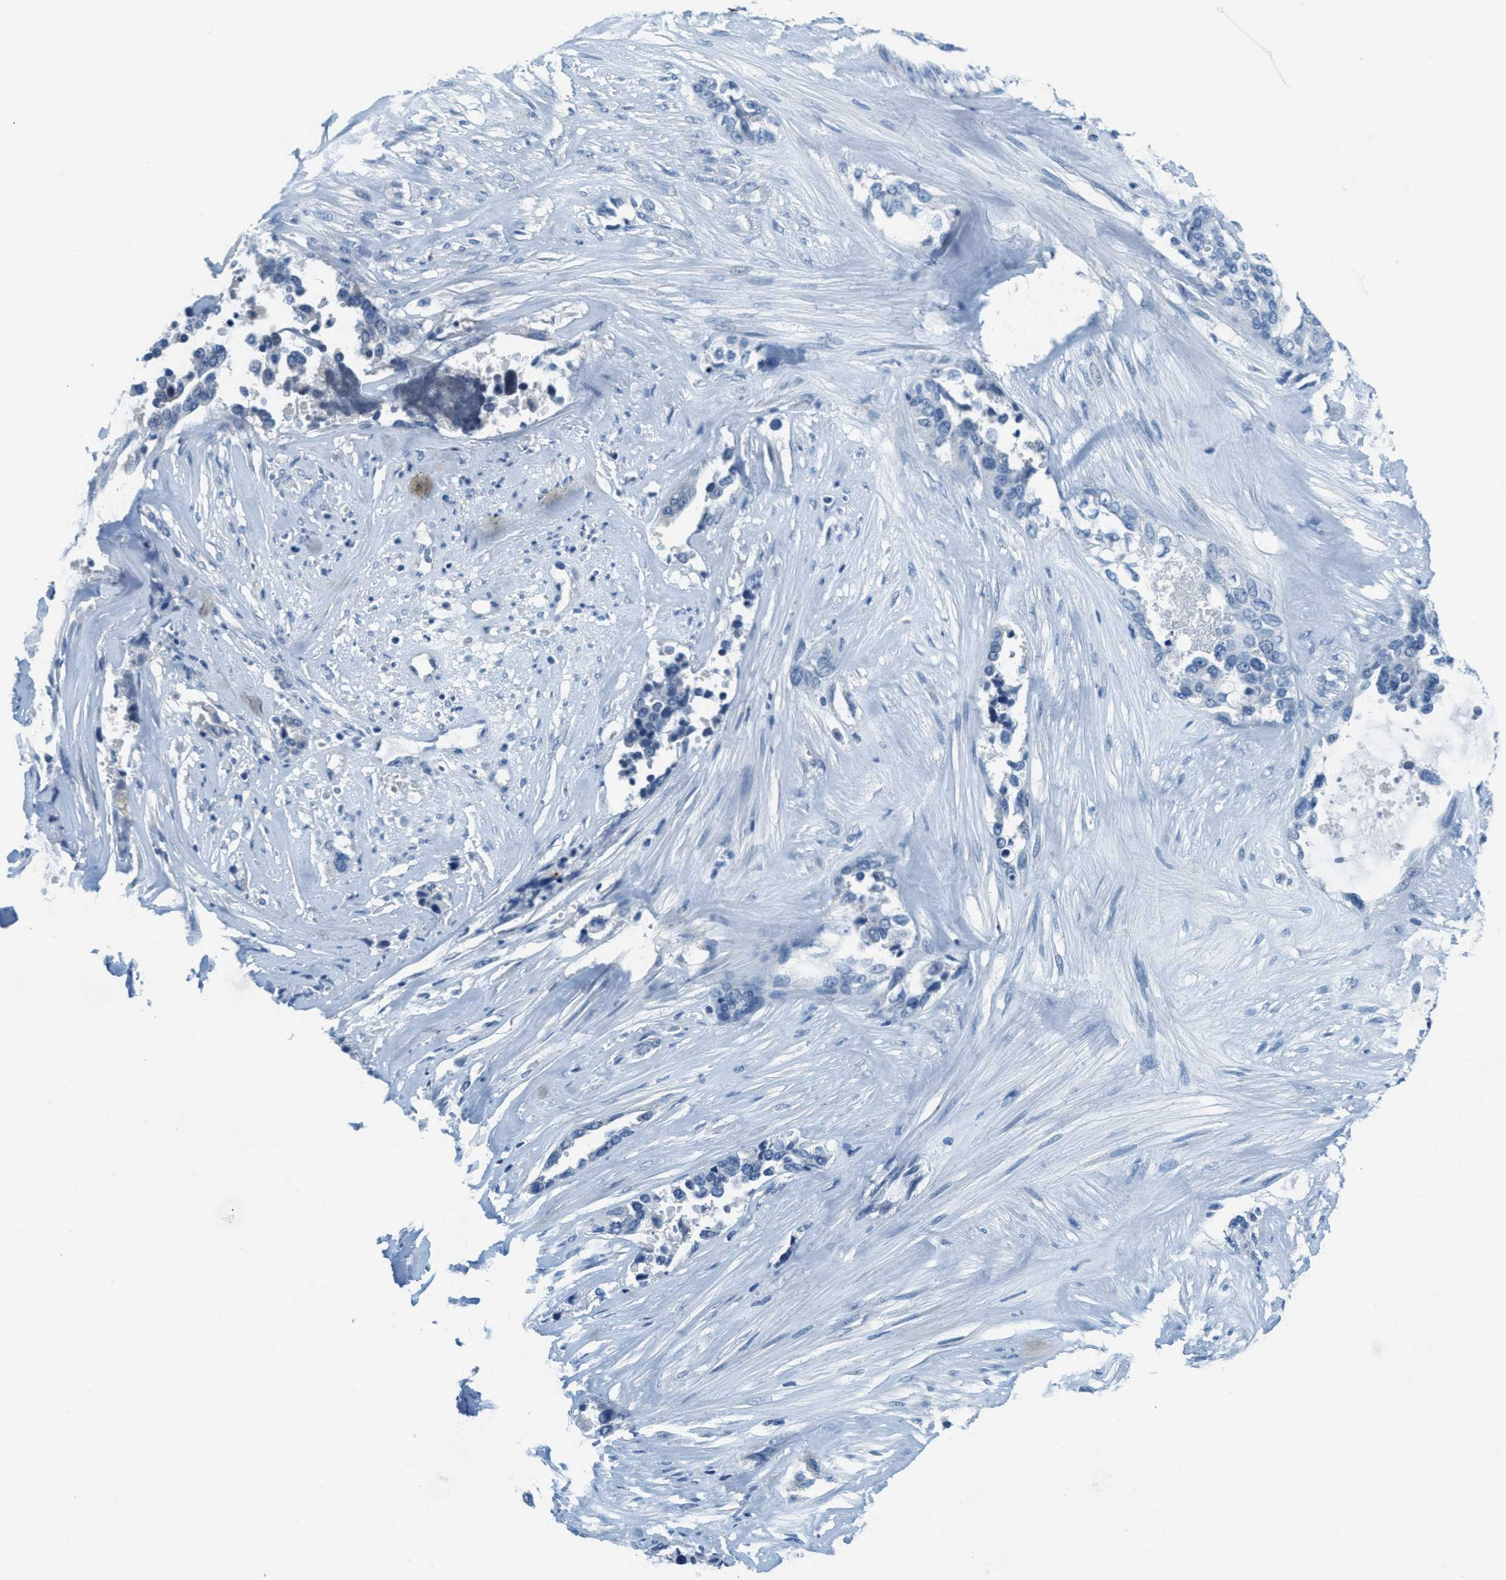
{"staining": {"intensity": "negative", "quantity": "none", "location": "none"}, "tissue": "ovarian cancer", "cell_type": "Tumor cells", "image_type": "cancer", "snomed": [{"axis": "morphology", "description": "Cystadenocarcinoma, serous, NOS"}, {"axis": "topography", "description": "Ovary"}], "caption": "A micrograph of human ovarian cancer is negative for staining in tumor cells.", "gene": "A2M", "patient": {"sex": "female", "age": 44}}